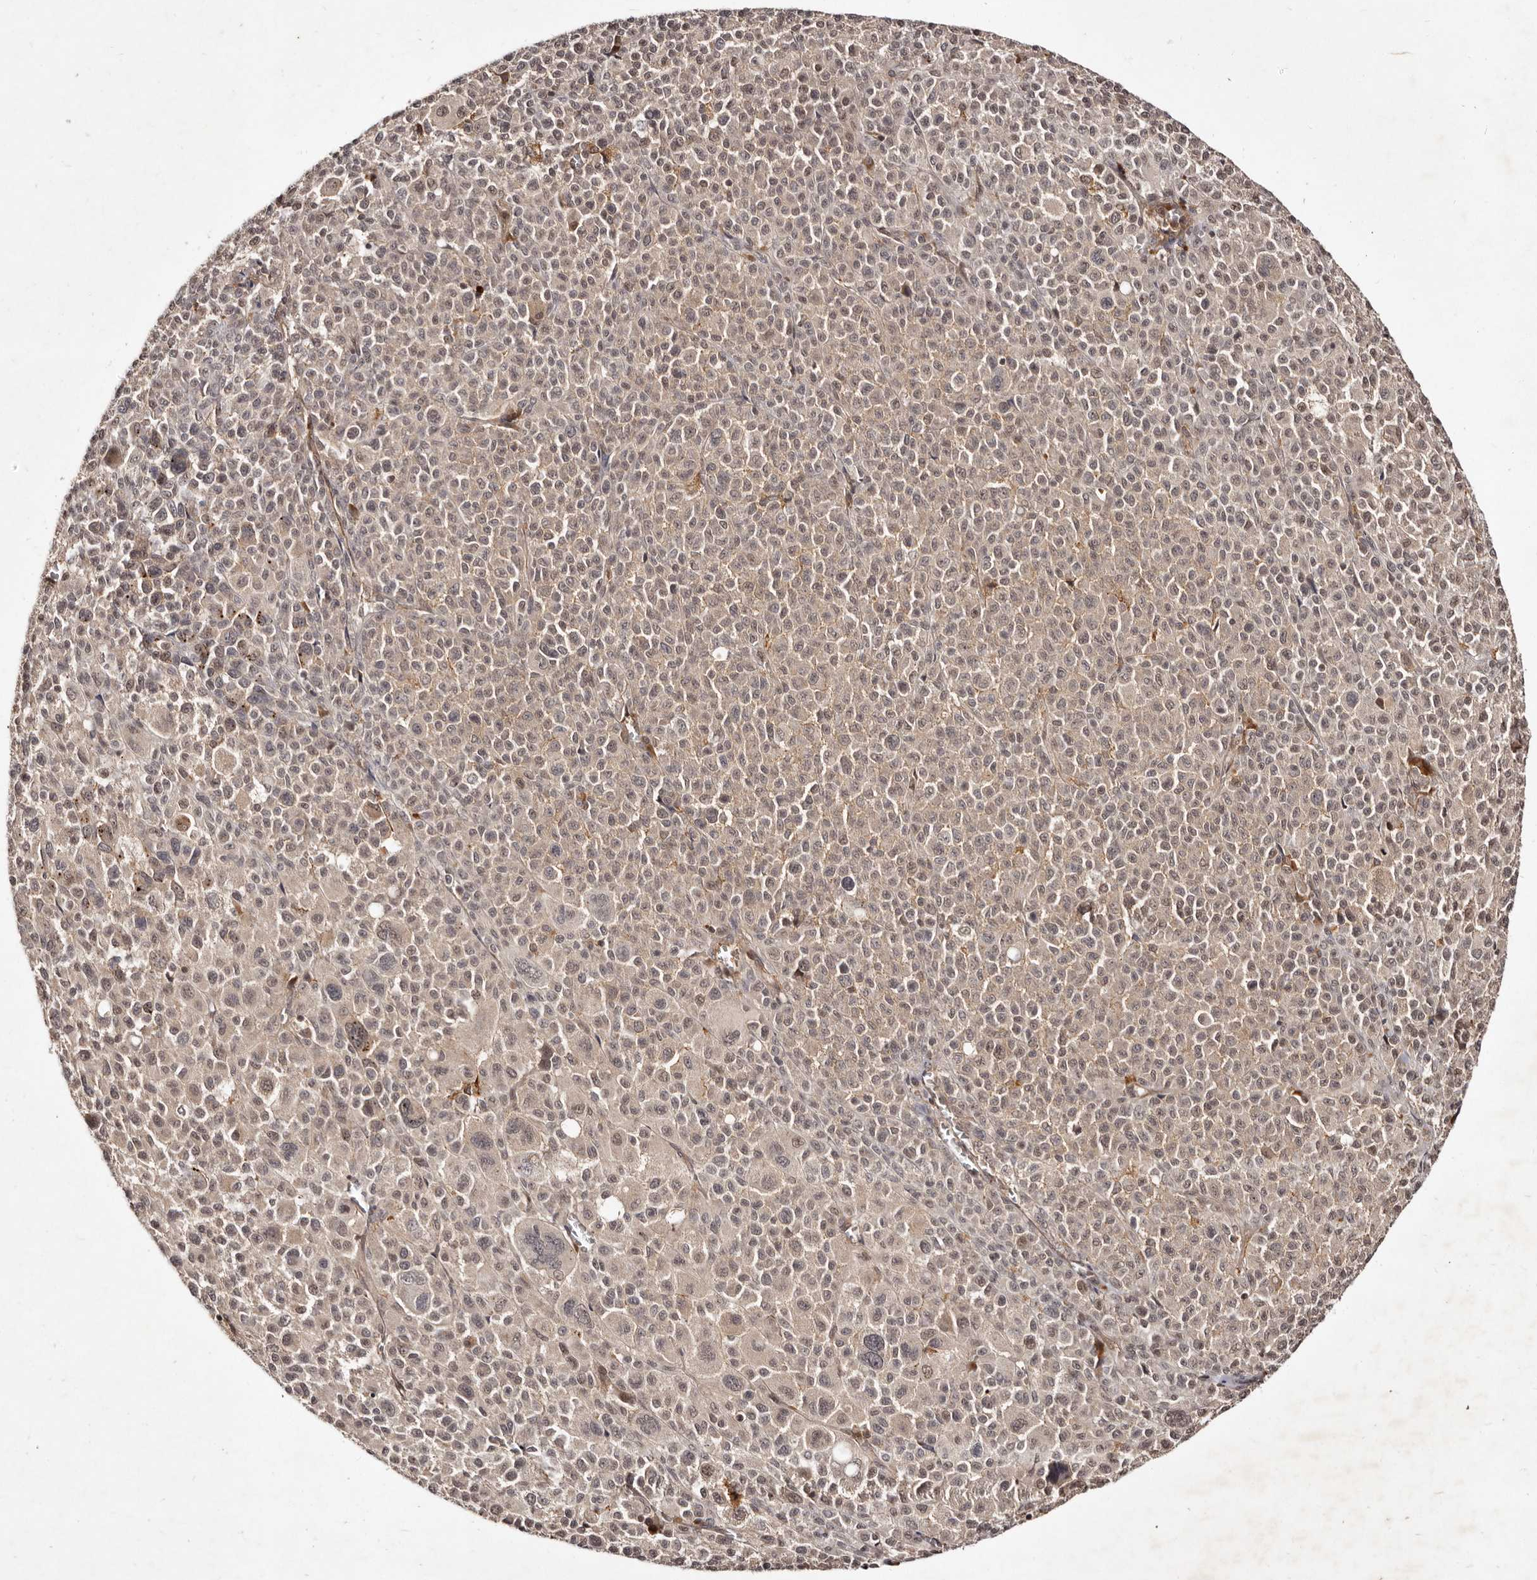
{"staining": {"intensity": "weak", "quantity": ">75%", "location": "nuclear"}, "tissue": "melanoma", "cell_type": "Tumor cells", "image_type": "cancer", "snomed": [{"axis": "morphology", "description": "Malignant melanoma, Metastatic site"}, {"axis": "topography", "description": "Skin"}], "caption": "Melanoma tissue displays weak nuclear expression in approximately >75% of tumor cells", "gene": "LCORL", "patient": {"sex": "female", "age": 74}}